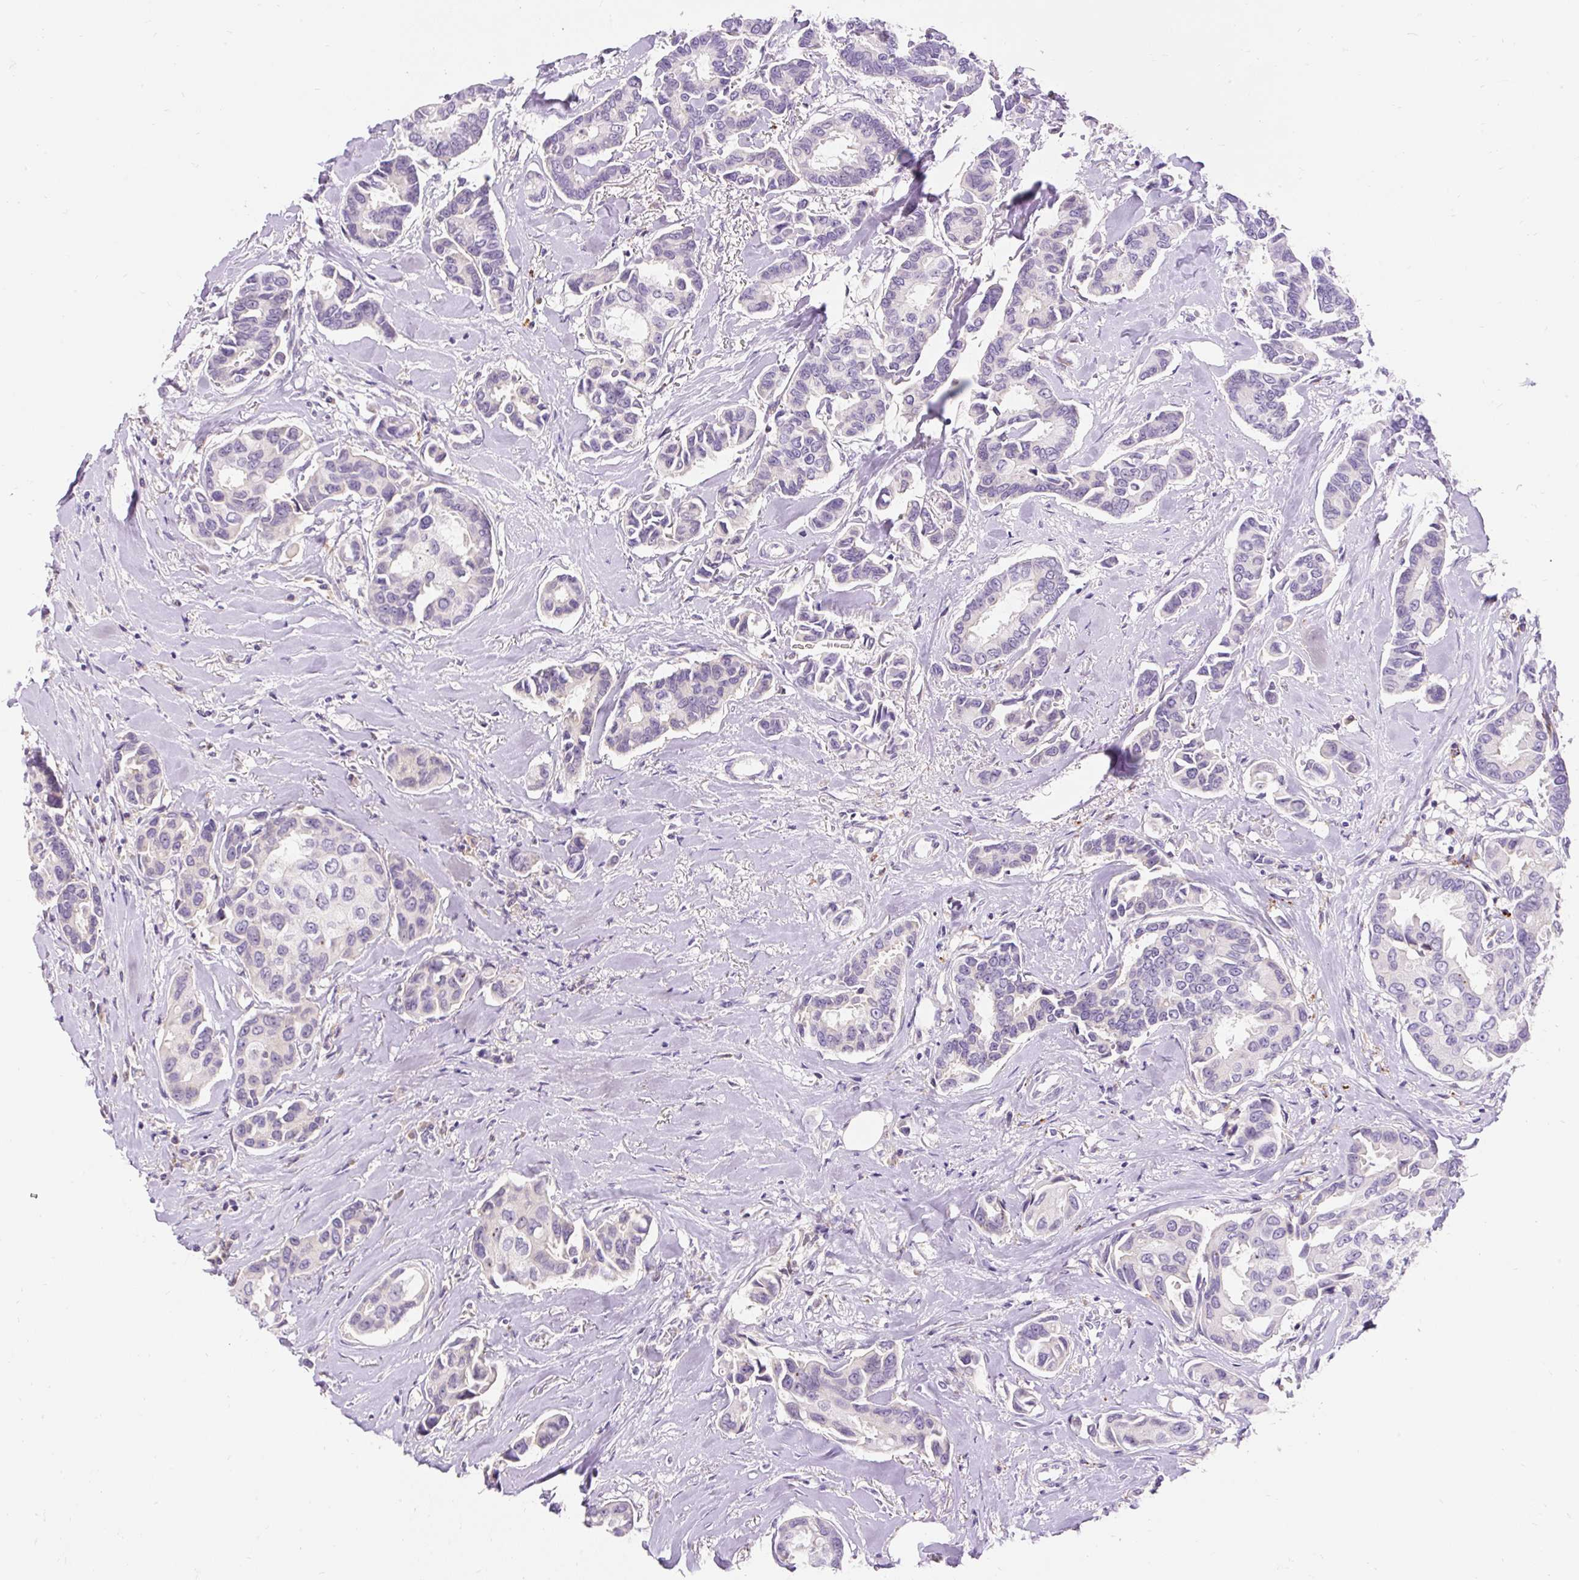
{"staining": {"intensity": "negative", "quantity": "none", "location": "none"}, "tissue": "breast cancer", "cell_type": "Tumor cells", "image_type": "cancer", "snomed": [{"axis": "morphology", "description": "Duct carcinoma"}, {"axis": "topography", "description": "Breast"}], "caption": "There is no significant positivity in tumor cells of breast cancer (invasive ductal carcinoma). Brightfield microscopy of IHC stained with DAB (brown) and hematoxylin (blue), captured at high magnification.", "gene": "TMEM150C", "patient": {"sex": "female", "age": 73}}